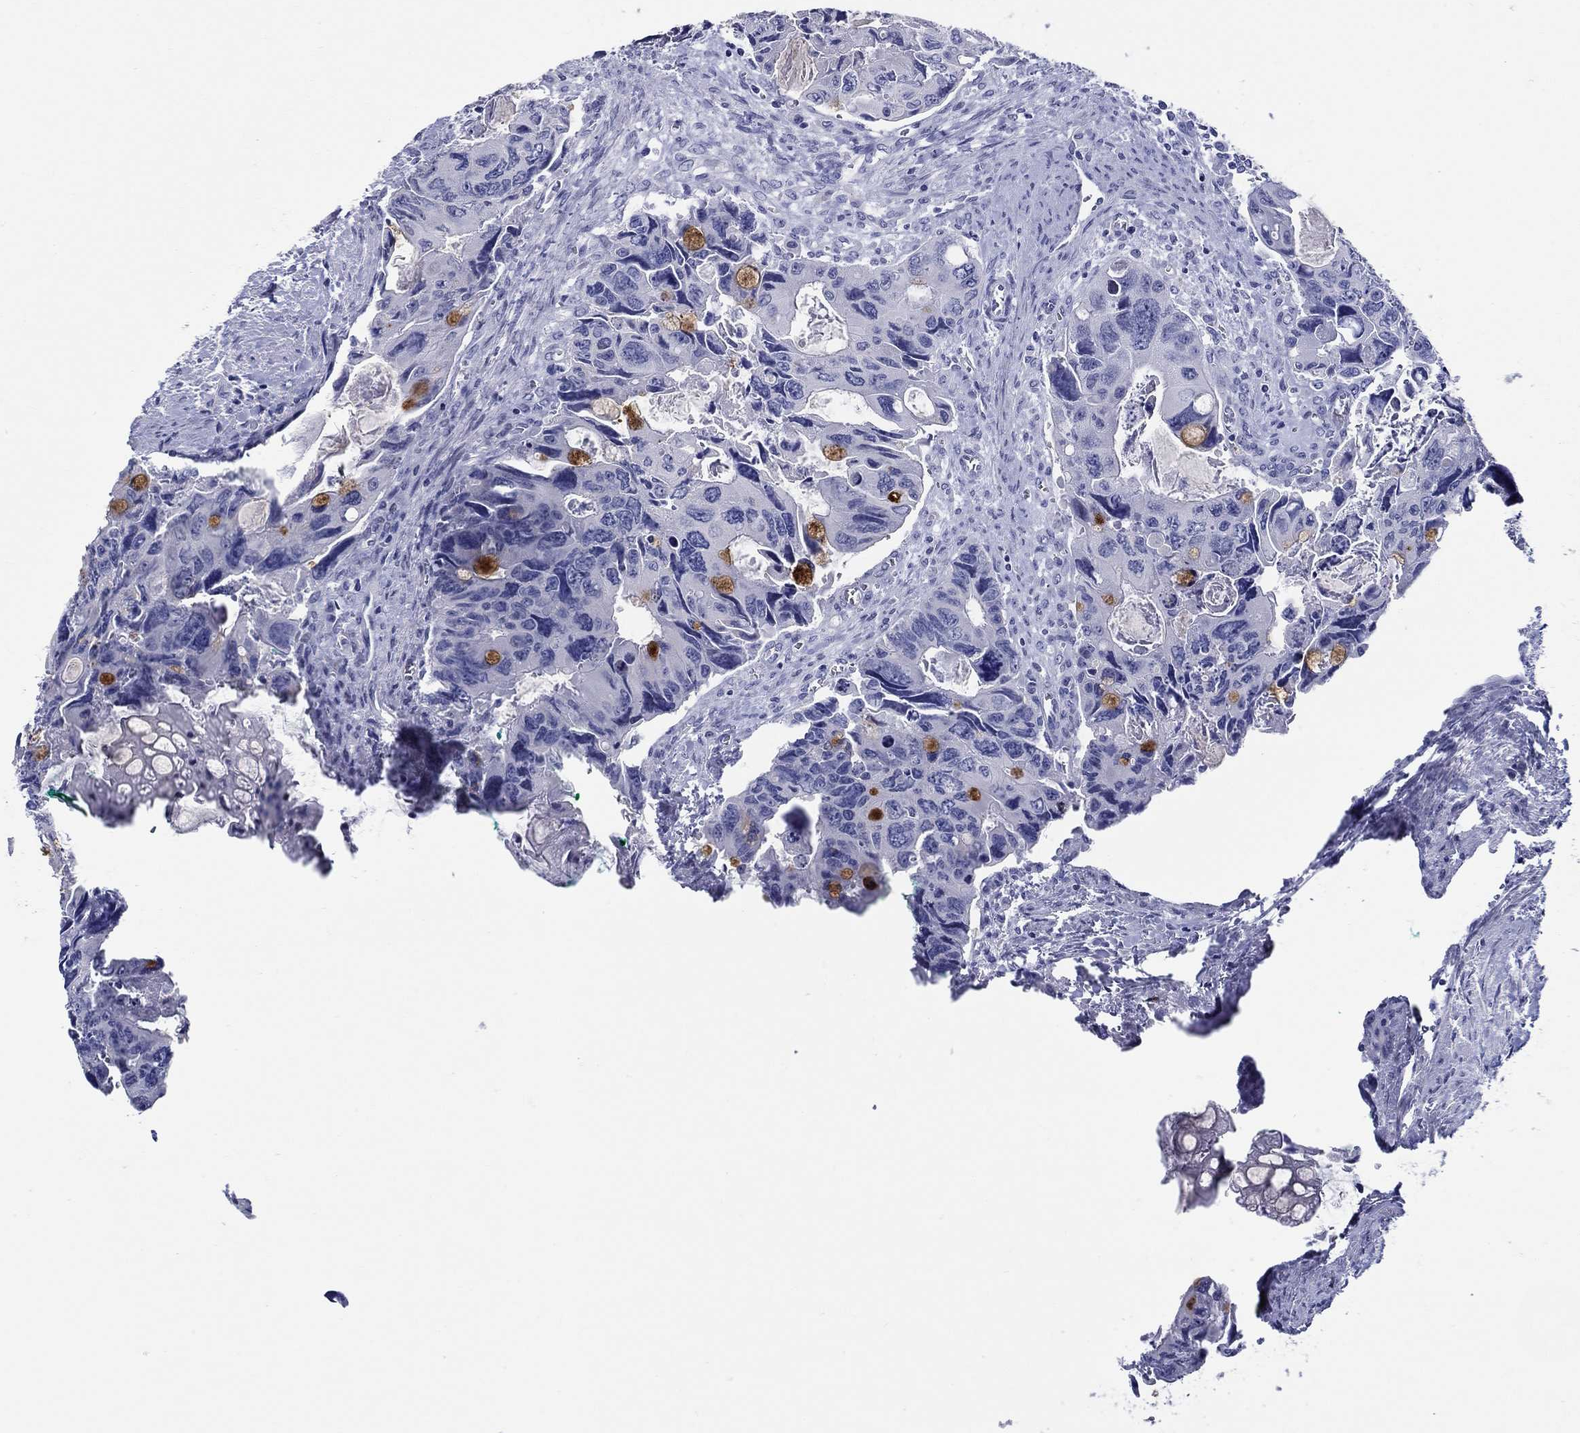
{"staining": {"intensity": "strong", "quantity": "<25%", "location": "cytoplasmic/membranous"}, "tissue": "colorectal cancer", "cell_type": "Tumor cells", "image_type": "cancer", "snomed": [{"axis": "morphology", "description": "Adenocarcinoma, NOS"}, {"axis": "topography", "description": "Rectum"}], "caption": "The histopathology image demonstrates a brown stain indicating the presence of a protein in the cytoplasmic/membranous of tumor cells in colorectal adenocarcinoma.", "gene": "CRYGS", "patient": {"sex": "male", "age": 62}}